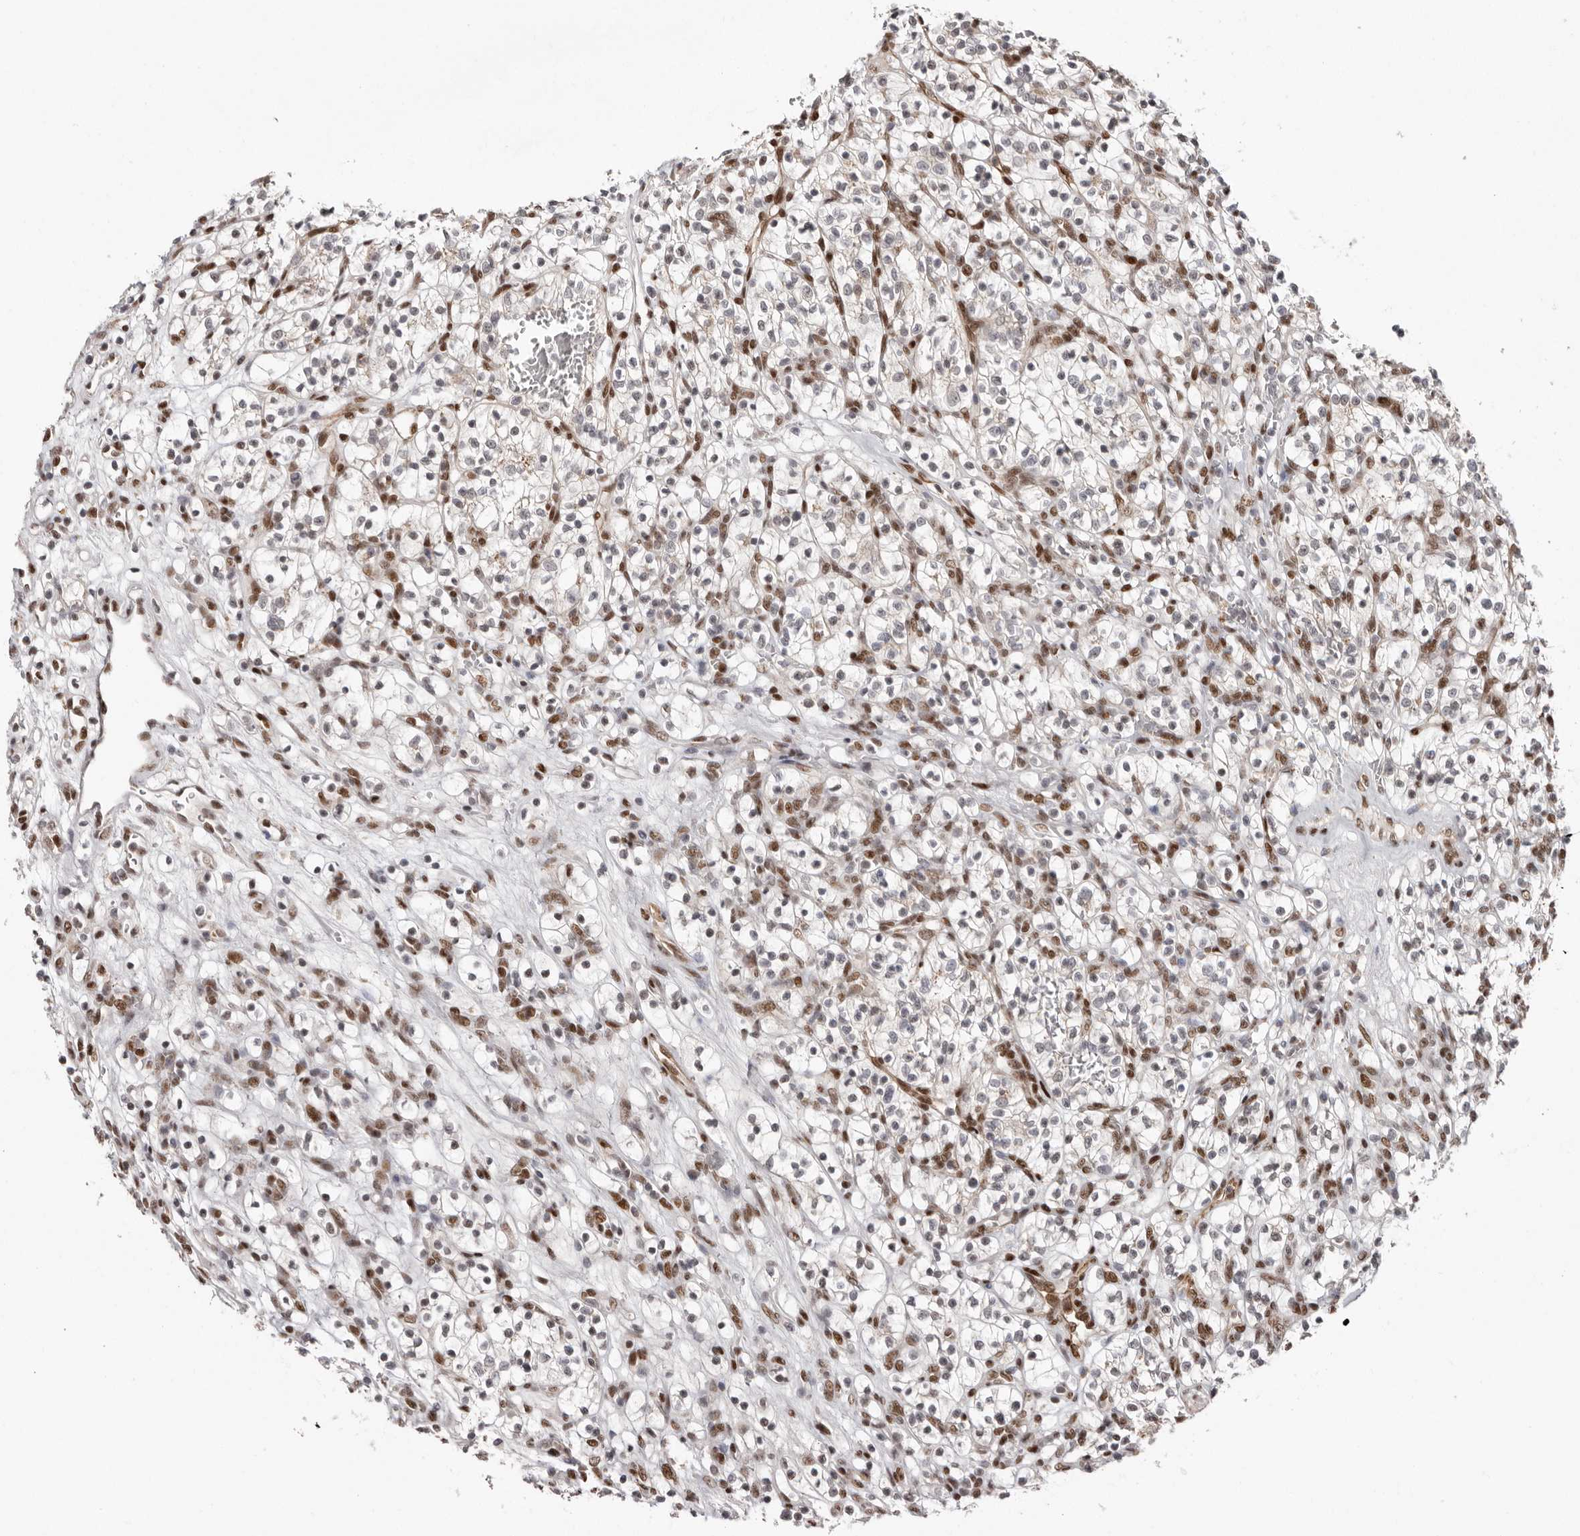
{"staining": {"intensity": "negative", "quantity": "none", "location": "none"}, "tissue": "renal cancer", "cell_type": "Tumor cells", "image_type": "cancer", "snomed": [{"axis": "morphology", "description": "Adenocarcinoma, NOS"}, {"axis": "topography", "description": "Kidney"}], "caption": "Protein analysis of renal adenocarcinoma reveals no significant expression in tumor cells.", "gene": "SMAD7", "patient": {"sex": "female", "age": 57}}